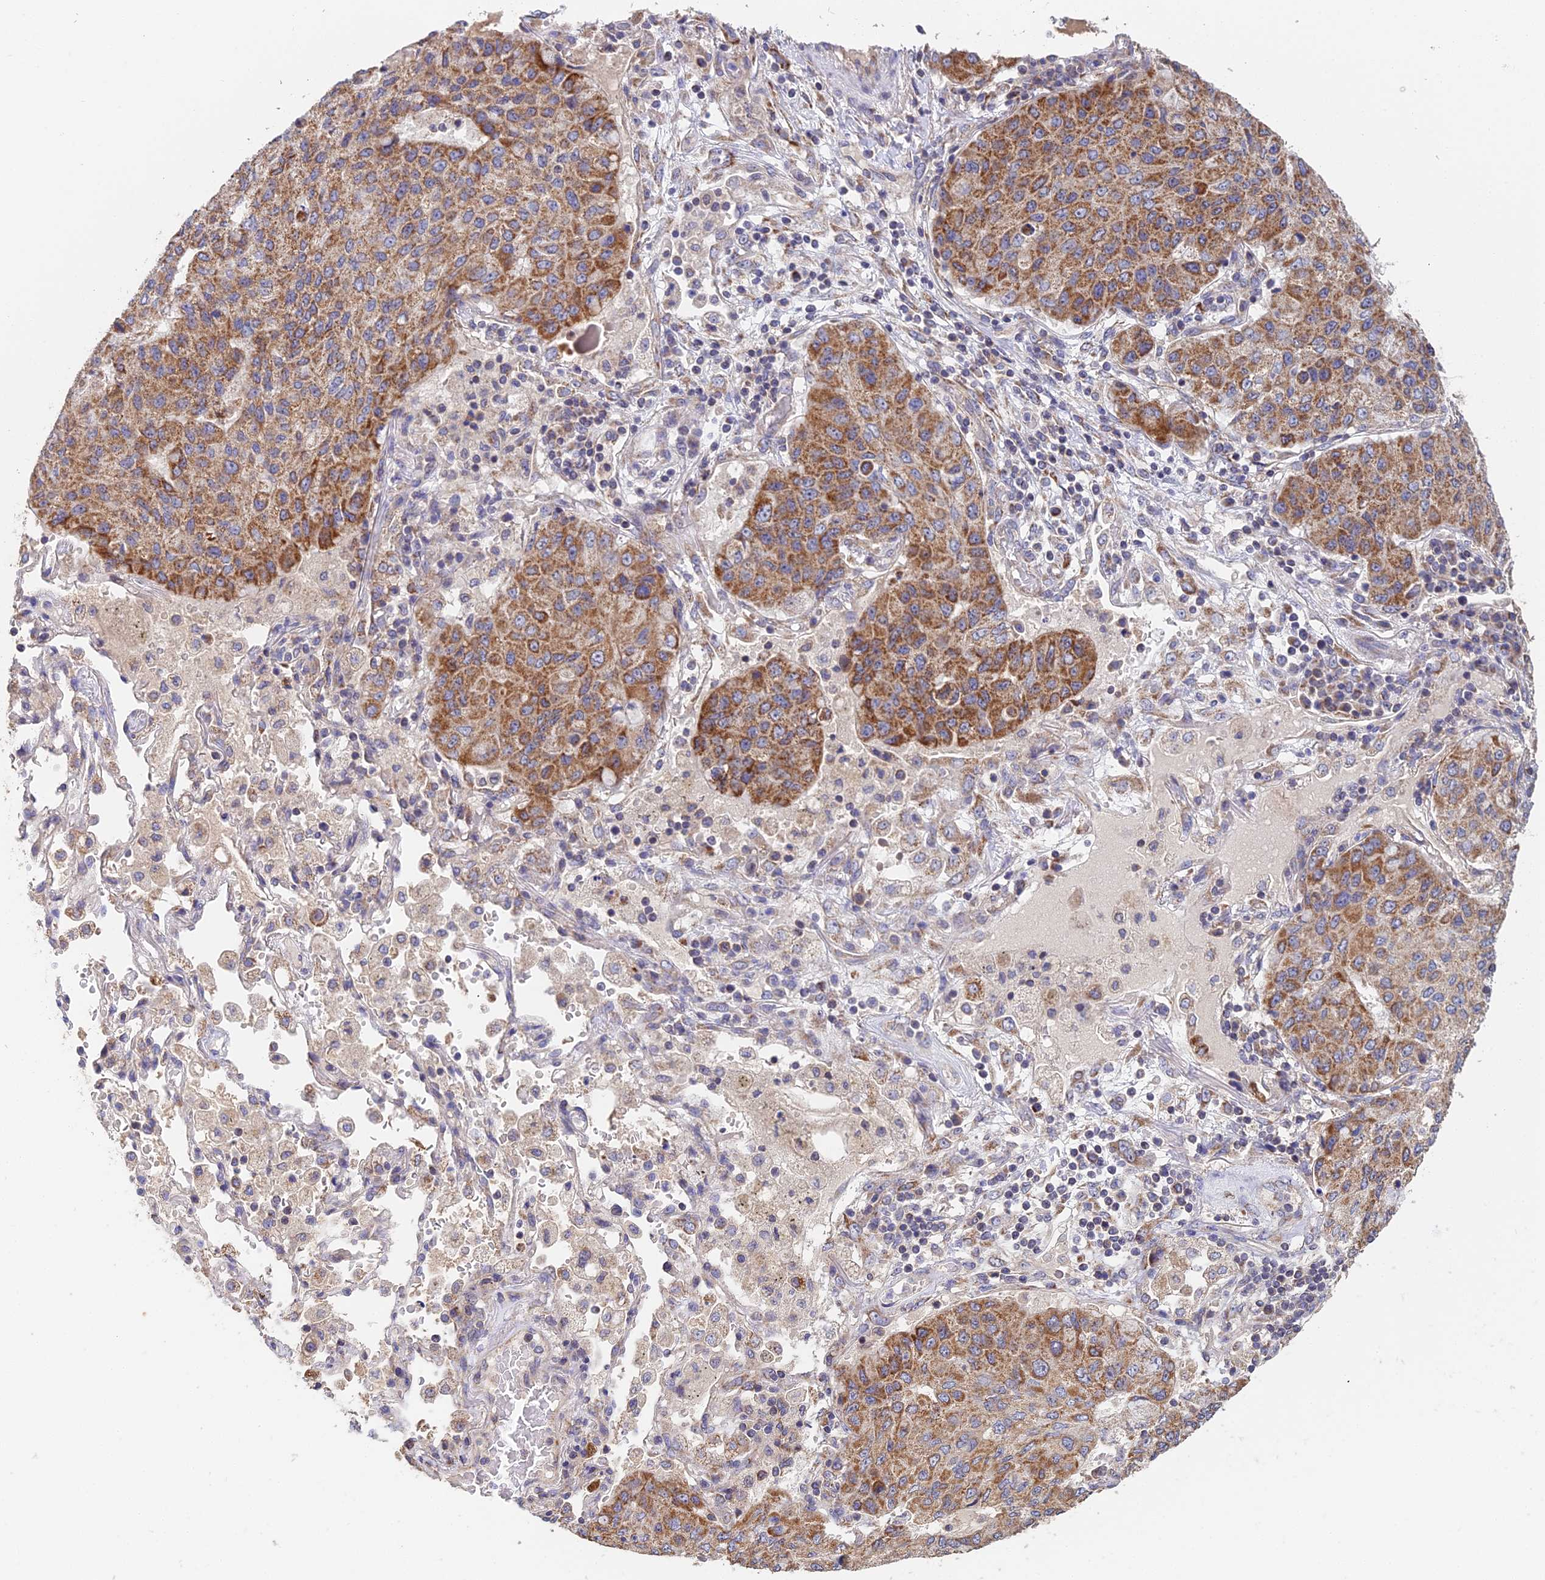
{"staining": {"intensity": "moderate", "quantity": "25%-75%", "location": "cytoplasmic/membranous"}, "tissue": "lung cancer", "cell_type": "Tumor cells", "image_type": "cancer", "snomed": [{"axis": "morphology", "description": "Squamous cell carcinoma, NOS"}, {"axis": "topography", "description": "Lung"}], "caption": "Tumor cells show medium levels of moderate cytoplasmic/membranous positivity in about 25%-75% of cells in human lung cancer.", "gene": "ECSIT", "patient": {"sex": "male", "age": 74}}